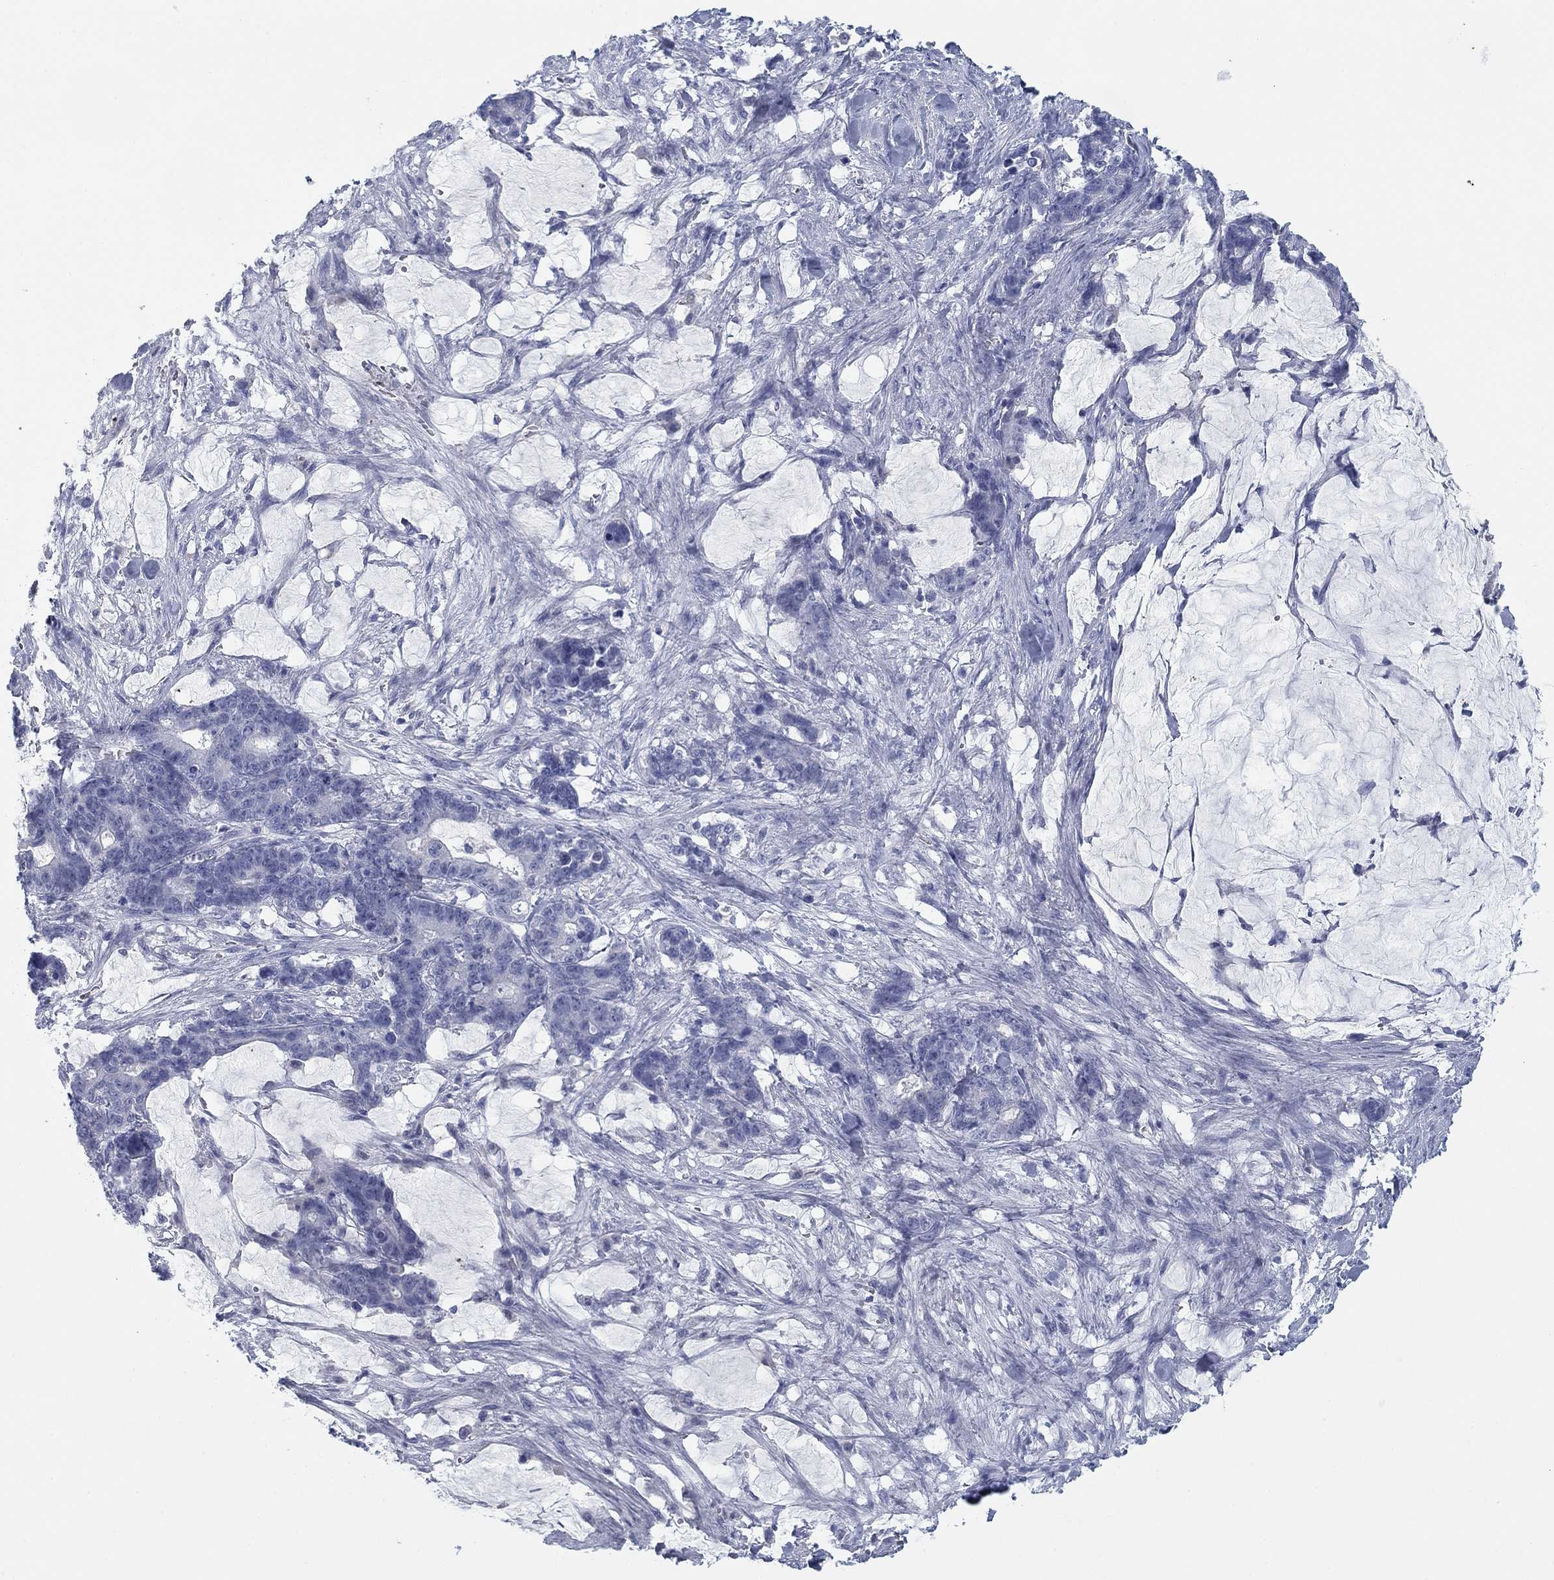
{"staining": {"intensity": "negative", "quantity": "none", "location": "none"}, "tissue": "stomach cancer", "cell_type": "Tumor cells", "image_type": "cancer", "snomed": [{"axis": "morphology", "description": "Normal tissue, NOS"}, {"axis": "morphology", "description": "Adenocarcinoma, NOS"}, {"axis": "topography", "description": "Stomach"}], "caption": "Immunohistochemistry (IHC) image of adenocarcinoma (stomach) stained for a protein (brown), which demonstrates no expression in tumor cells.", "gene": "DNAL1", "patient": {"sex": "female", "age": 64}}